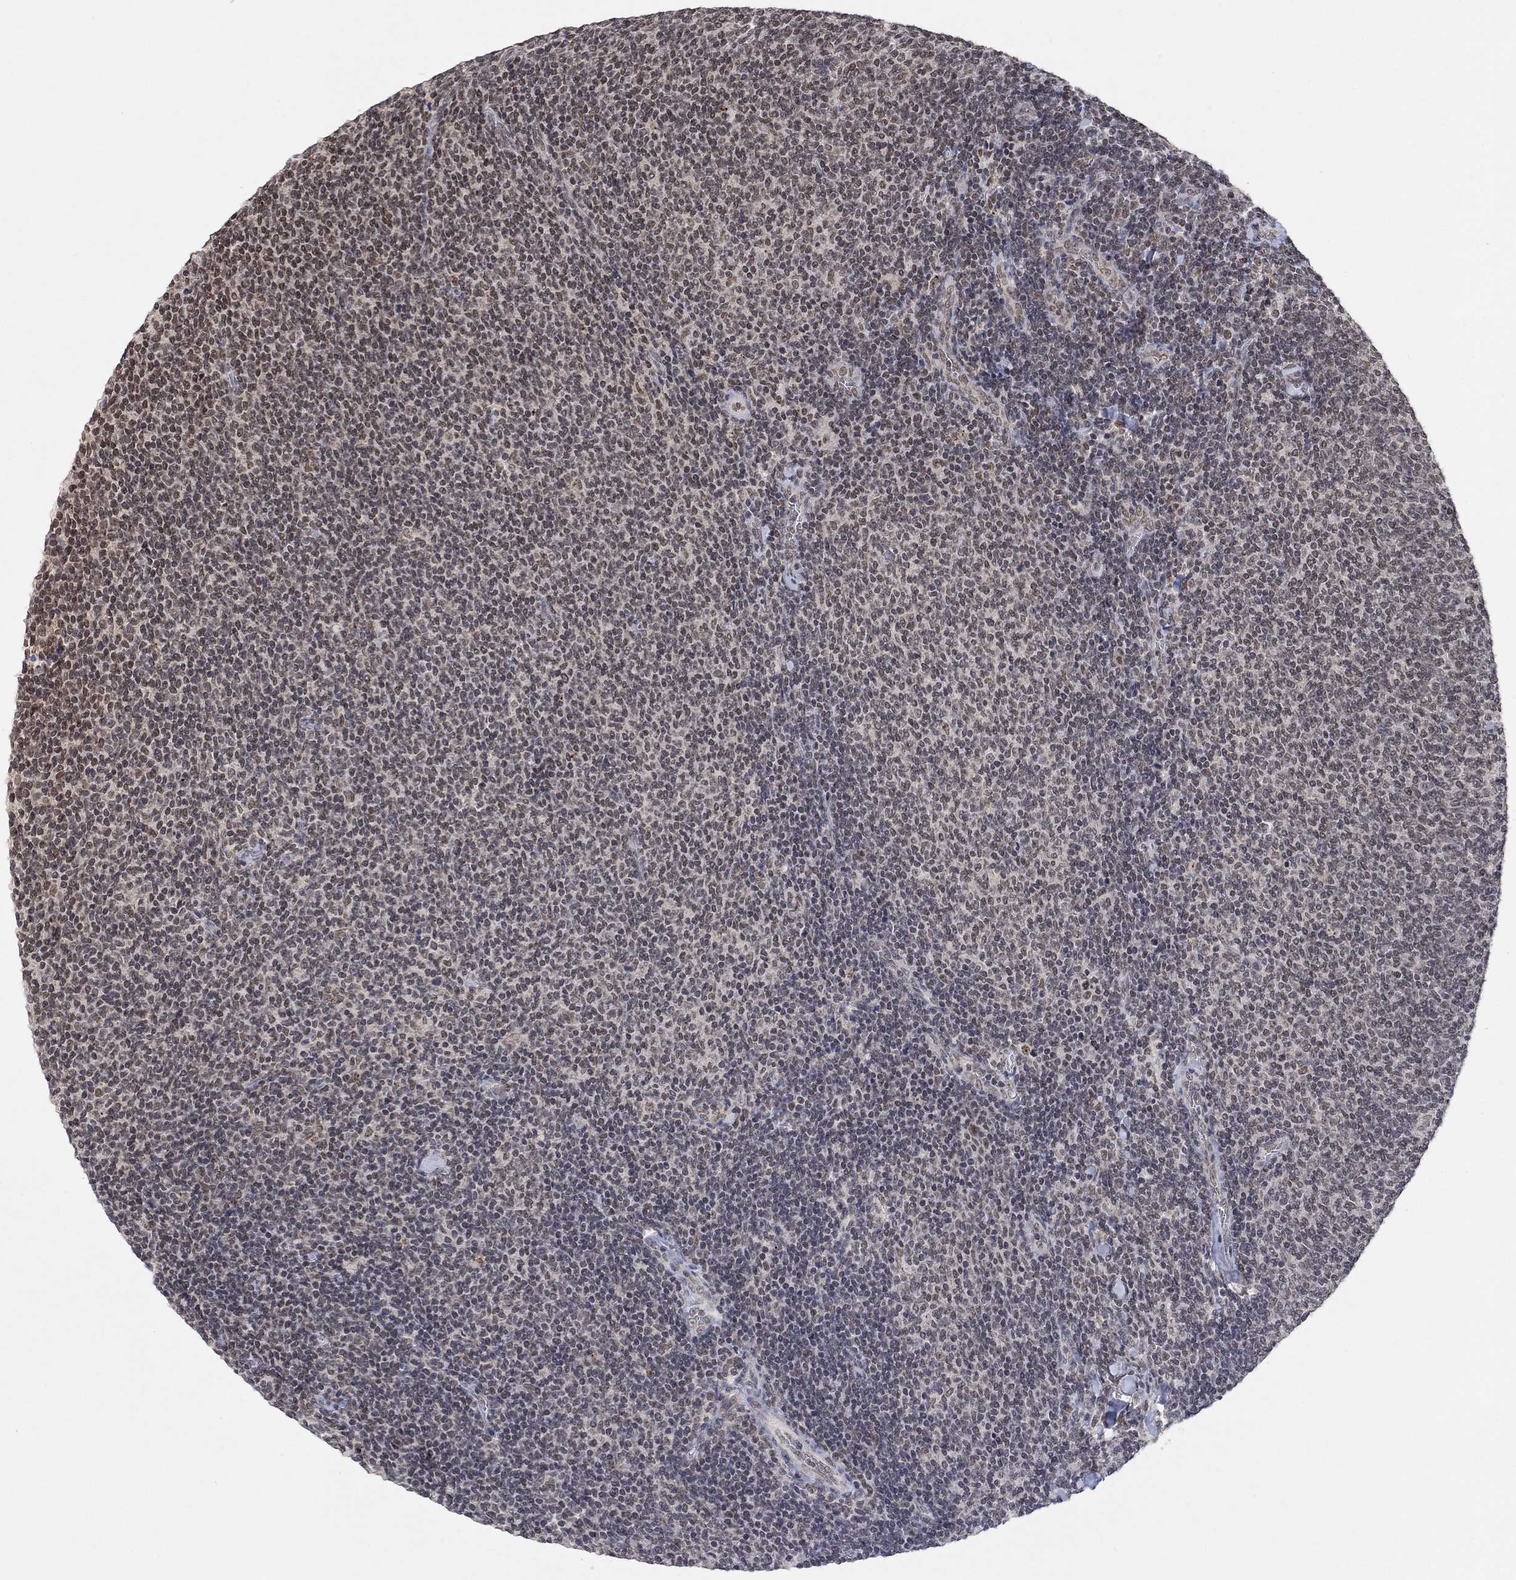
{"staining": {"intensity": "negative", "quantity": "none", "location": "none"}, "tissue": "lymphoma", "cell_type": "Tumor cells", "image_type": "cancer", "snomed": [{"axis": "morphology", "description": "Malignant lymphoma, non-Hodgkin's type, Low grade"}, {"axis": "topography", "description": "Lymph node"}], "caption": "There is no significant positivity in tumor cells of low-grade malignant lymphoma, non-Hodgkin's type.", "gene": "THAP8", "patient": {"sex": "male", "age": 52}}